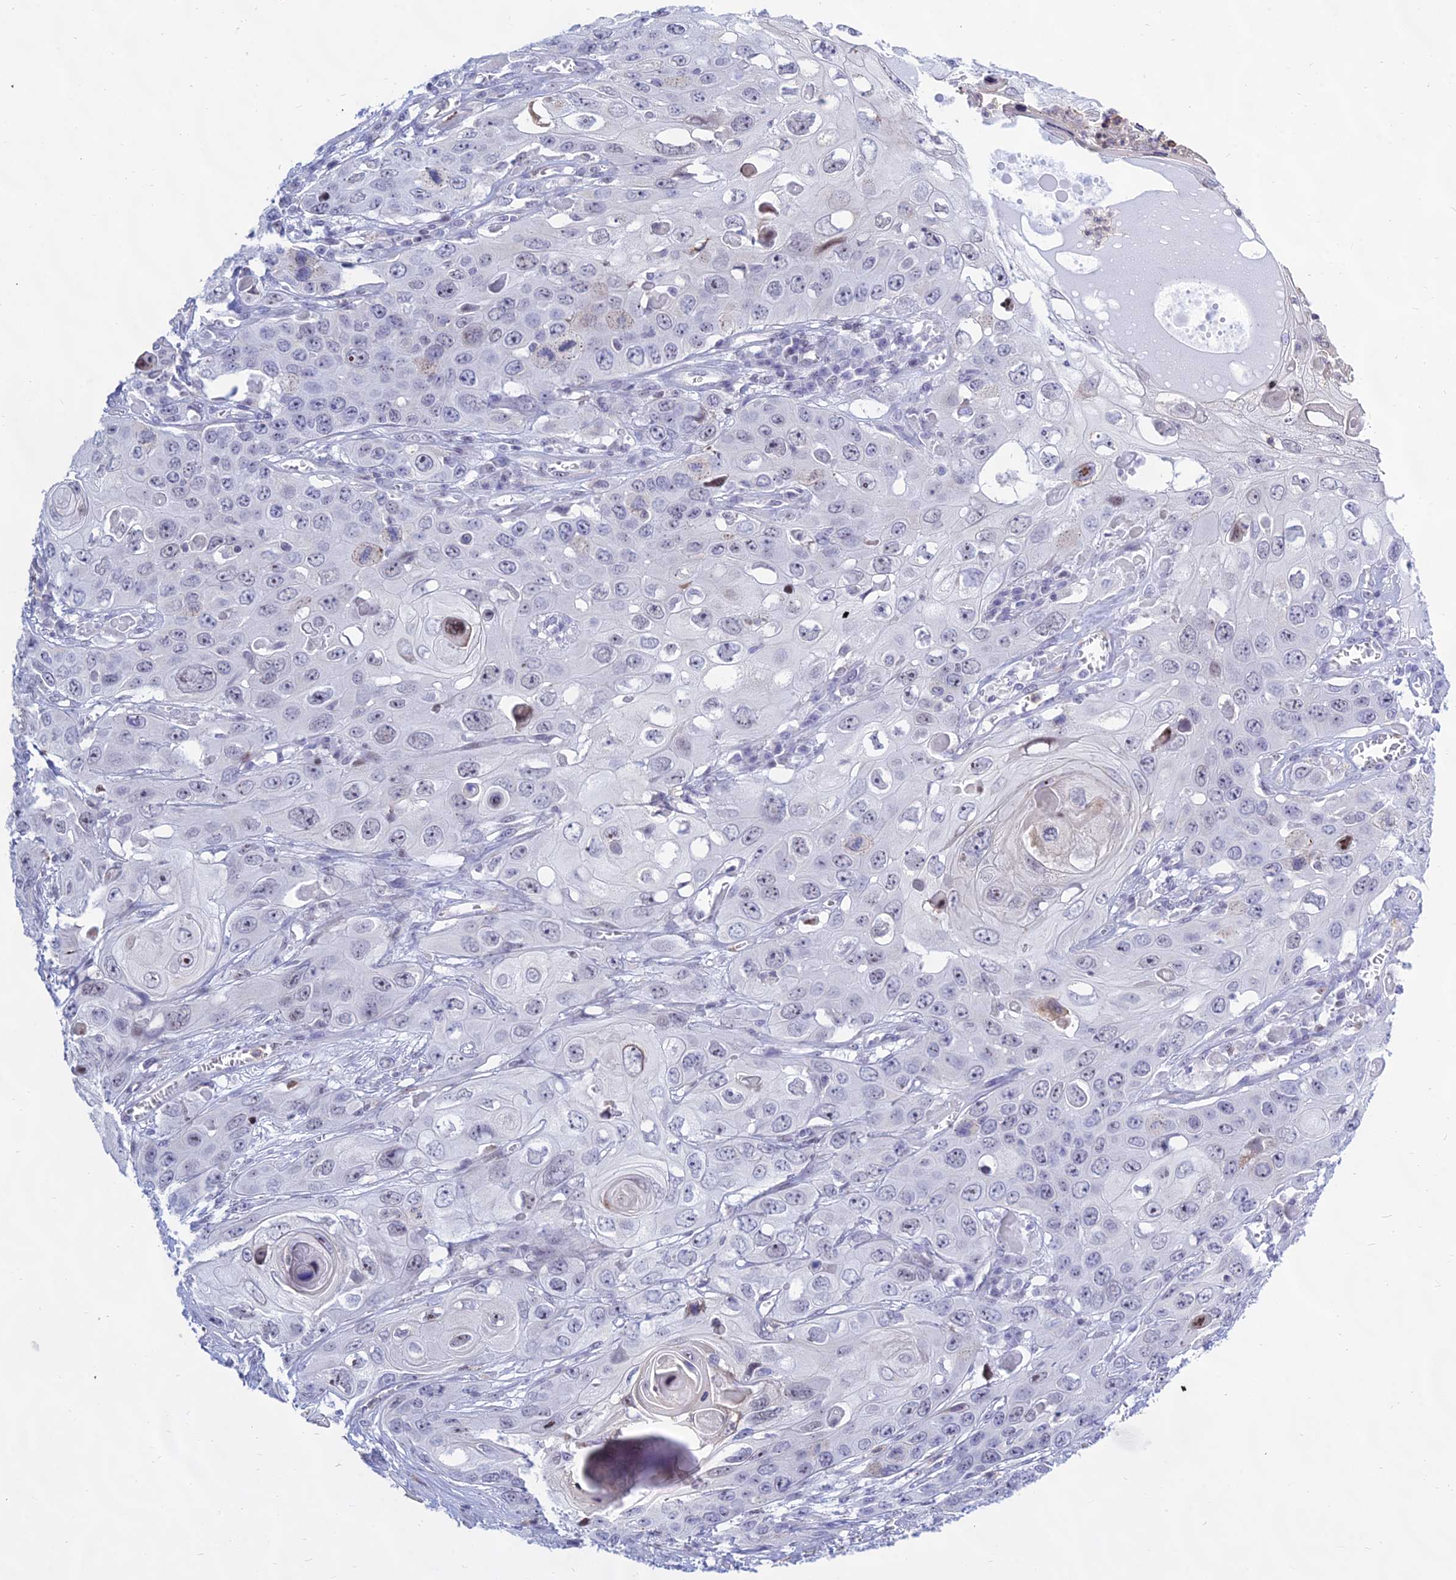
{"staining": {"intensity": "moderate", "quantity": "<25%", "location": "nuclear"}, "tissue": "skin cancer", "cell_type": "Tumor cells", "image_type": "cancer", "snomed": [{"axis": "morphology", "description": "Squamous cell carcinoma, NOS"}, {"axis": "topography", "description": "Skin"}], "caption": "Immunohistochemistry (IHC) photomicrograph of skin cancer (squamous cell carcinoma) stained for a protein (brown), which shows low levels of moderate nuclear staining in approximately <25% of tumor cells.", "gene": "KRR1", "patient": {"sex": "male", "age": 55}}